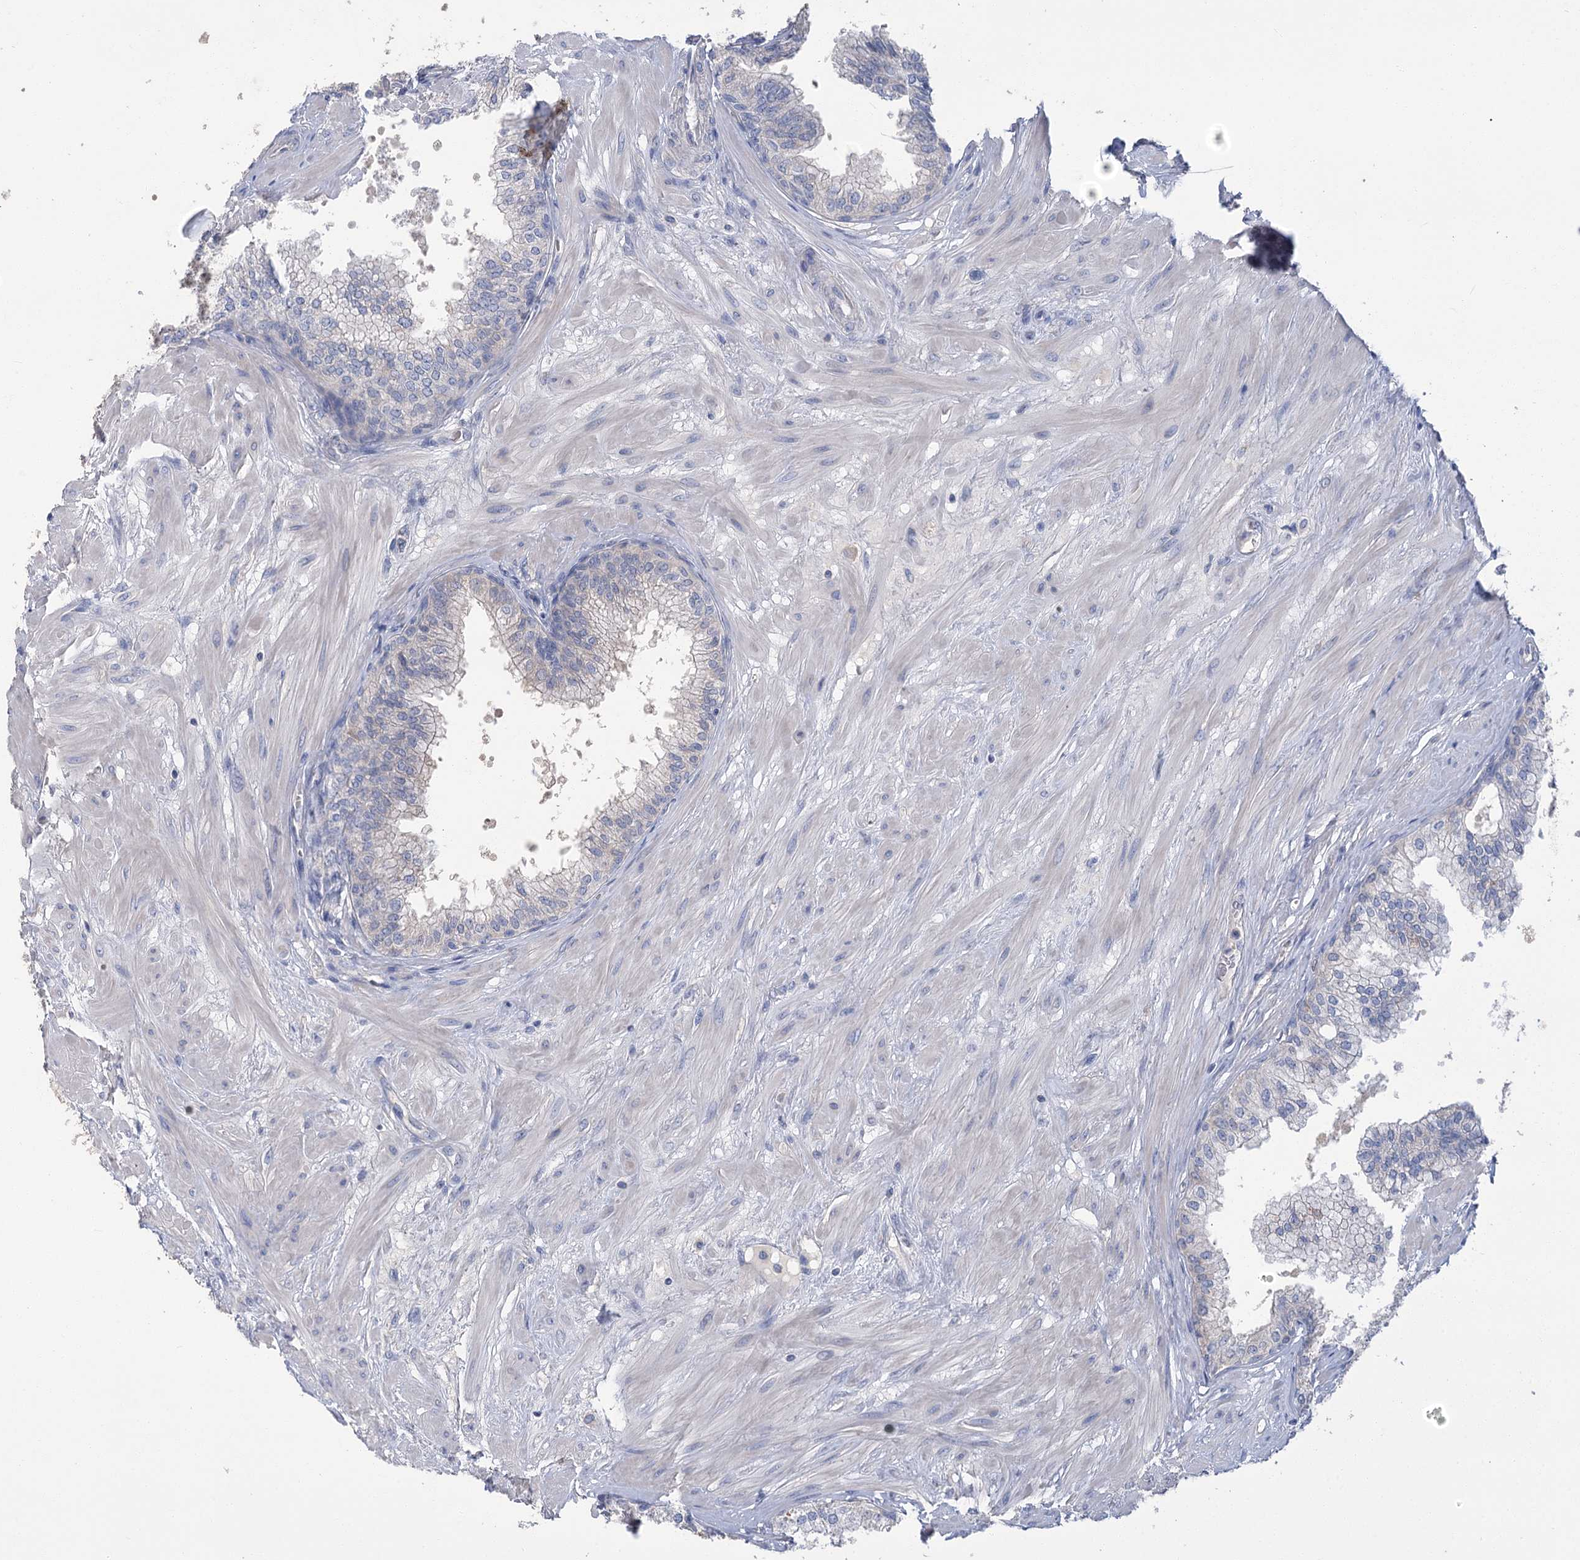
{"staining": {"intensity": "negative", "quantity": "none", "location": "none"}, "tissue": "prostate", "cell_type": "Glandular cells", "image_type": "normal", "snomed": [{"axis": "morphology", "description": "Normal tissue, NOS"}, {"axis": "topography", "description": "Prostate"}], "caption": "Immunohistochemistry micrograph of benign prostate stained for a protein (brown), which demonstrates no expression in glandular cells.", "gene": "SLC9A3", "patient": {"sex": "male", "age": 60}}